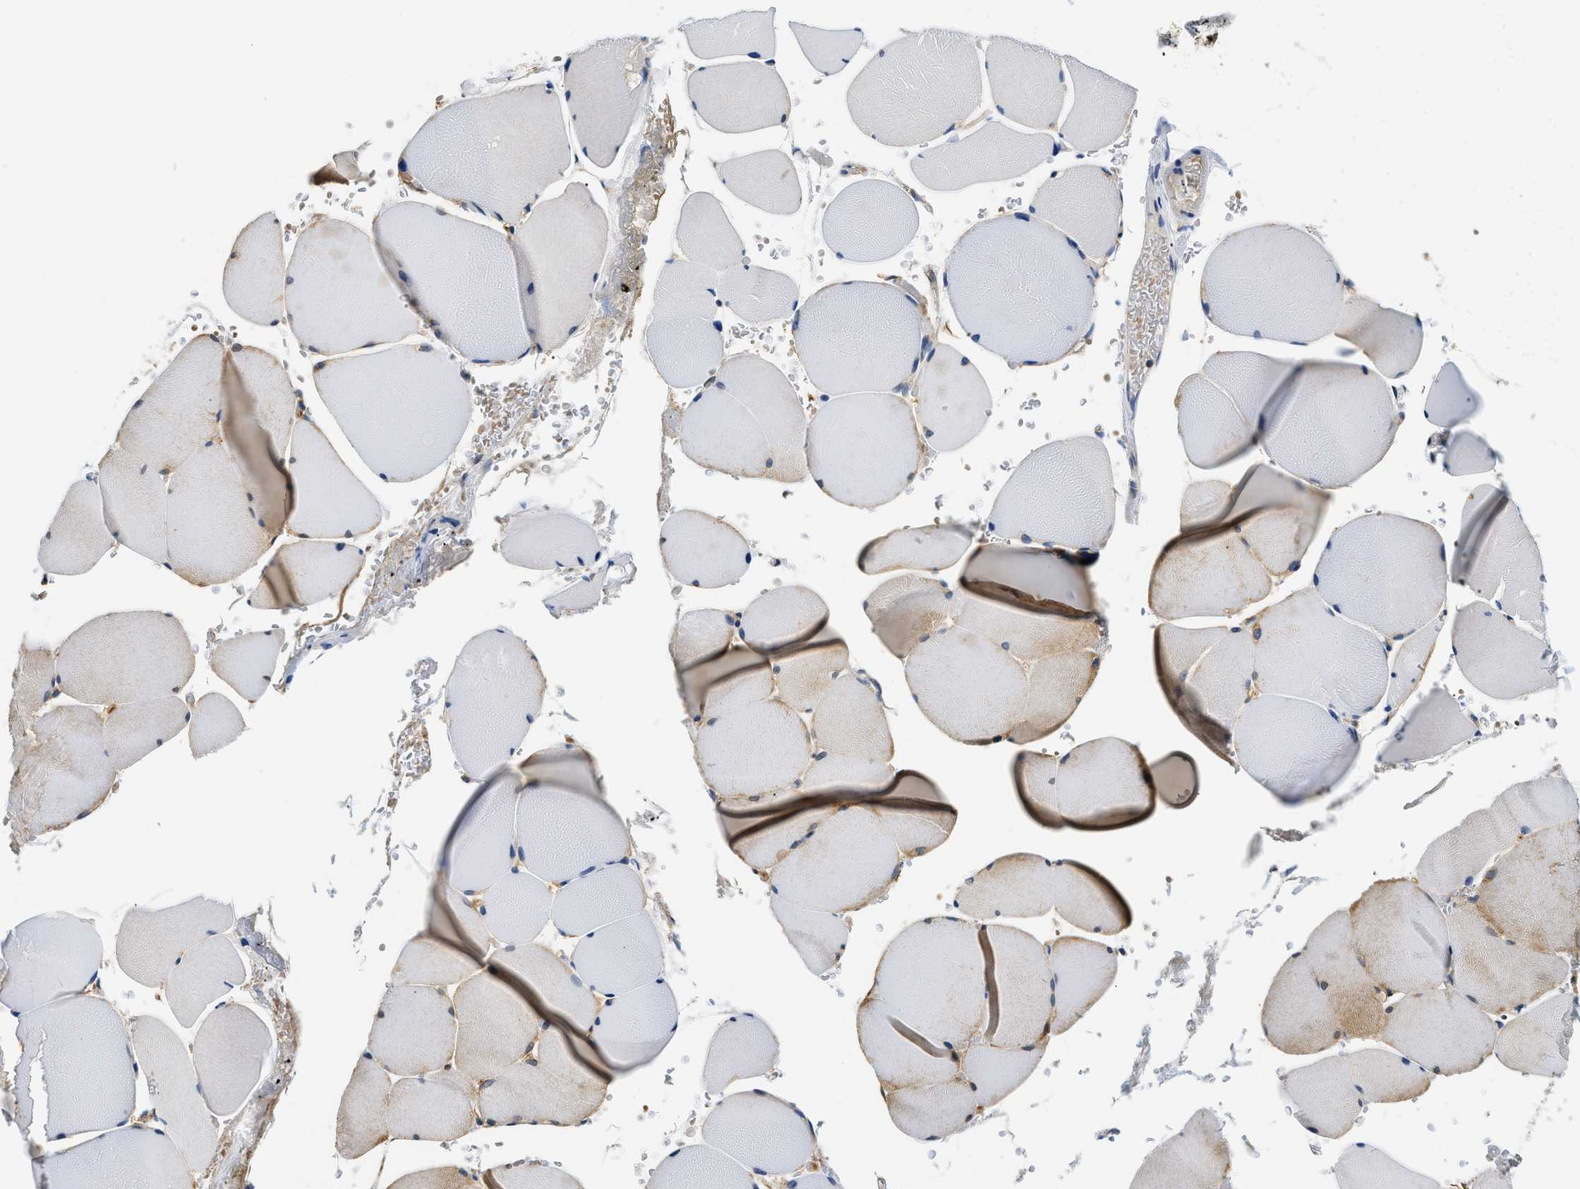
{"staining": {"intensity": "moderate", "quantity": "<25%", "location": "cytoplasmic/membranous"}, "tissue": "skeletal muscle", "cell_type": "Myocytes", "image_type": "normal", "snomed": [{"axis": "morphology", "description": "Normal tissue, NOS"}, {"axis": "topography", "description": "Skin"}, {"axis": "topography", "description": "Skeletal muscle"}], "caption": "Immunohistochemistry of benign human skeletal muscle demonstrates low levels of moderate cytoplasmic/membranous expression in approximately <25% of myocytes.", "gene": "BCL7C", "patient": {"sex": "male", "age": 83}}